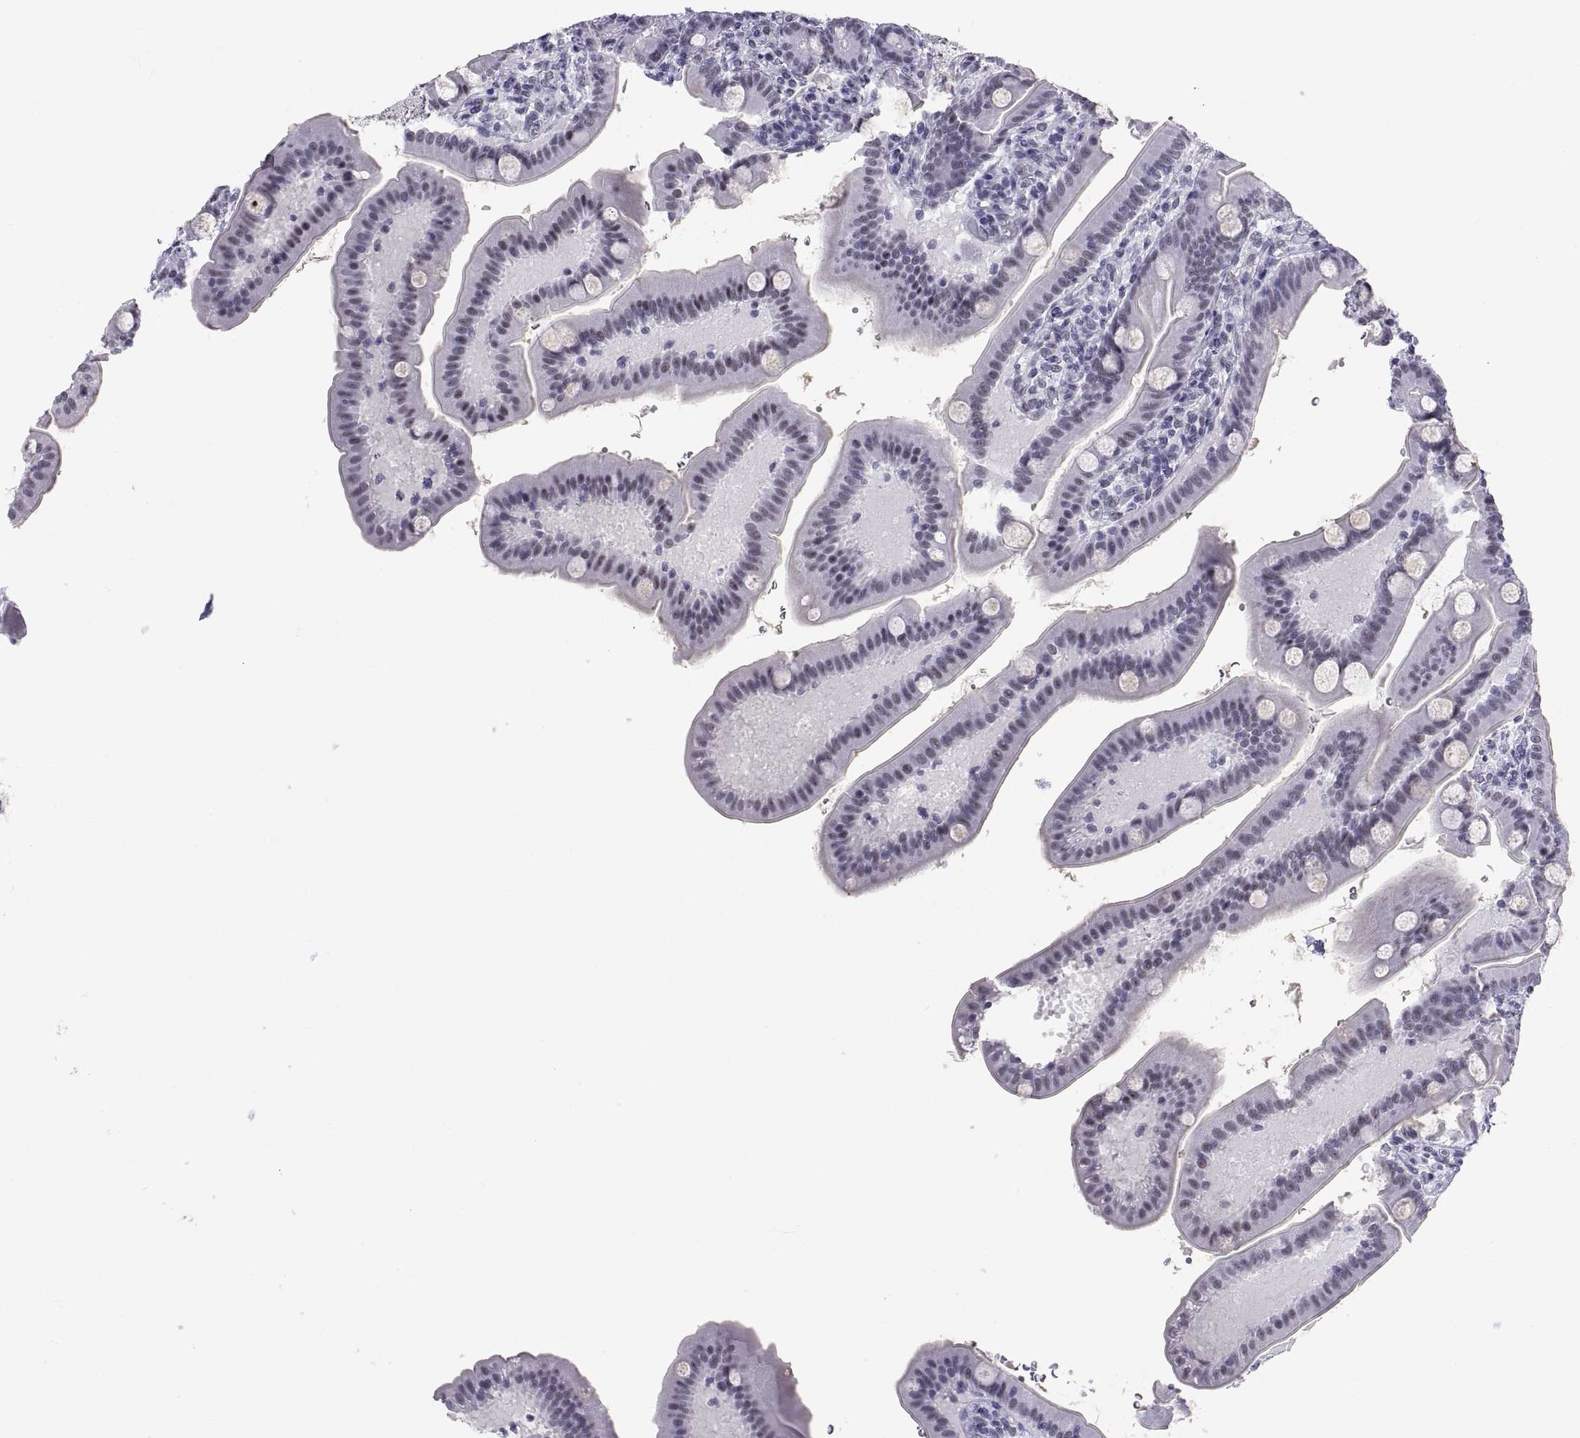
{"staining": {"intensity": "negative", "quantity": "none", "location": "none"}, "tissue": "small intestine", "cell_type": "Glandular cells", "image_type": "normal", "snomed": [{"axis": "morphology", "description": "Normal tissue, NOS"}, {"axis": "topography", "description": "Small intestine"}], "caption": "High magnification brightfield microscopy of normal small intestine stained with DAB (brown) and counterstained with hematoxylin (blue): glandular cells show no significant staining.", "gene": "NEUROD6", "patient": {"sex": "male", "age": 66}}